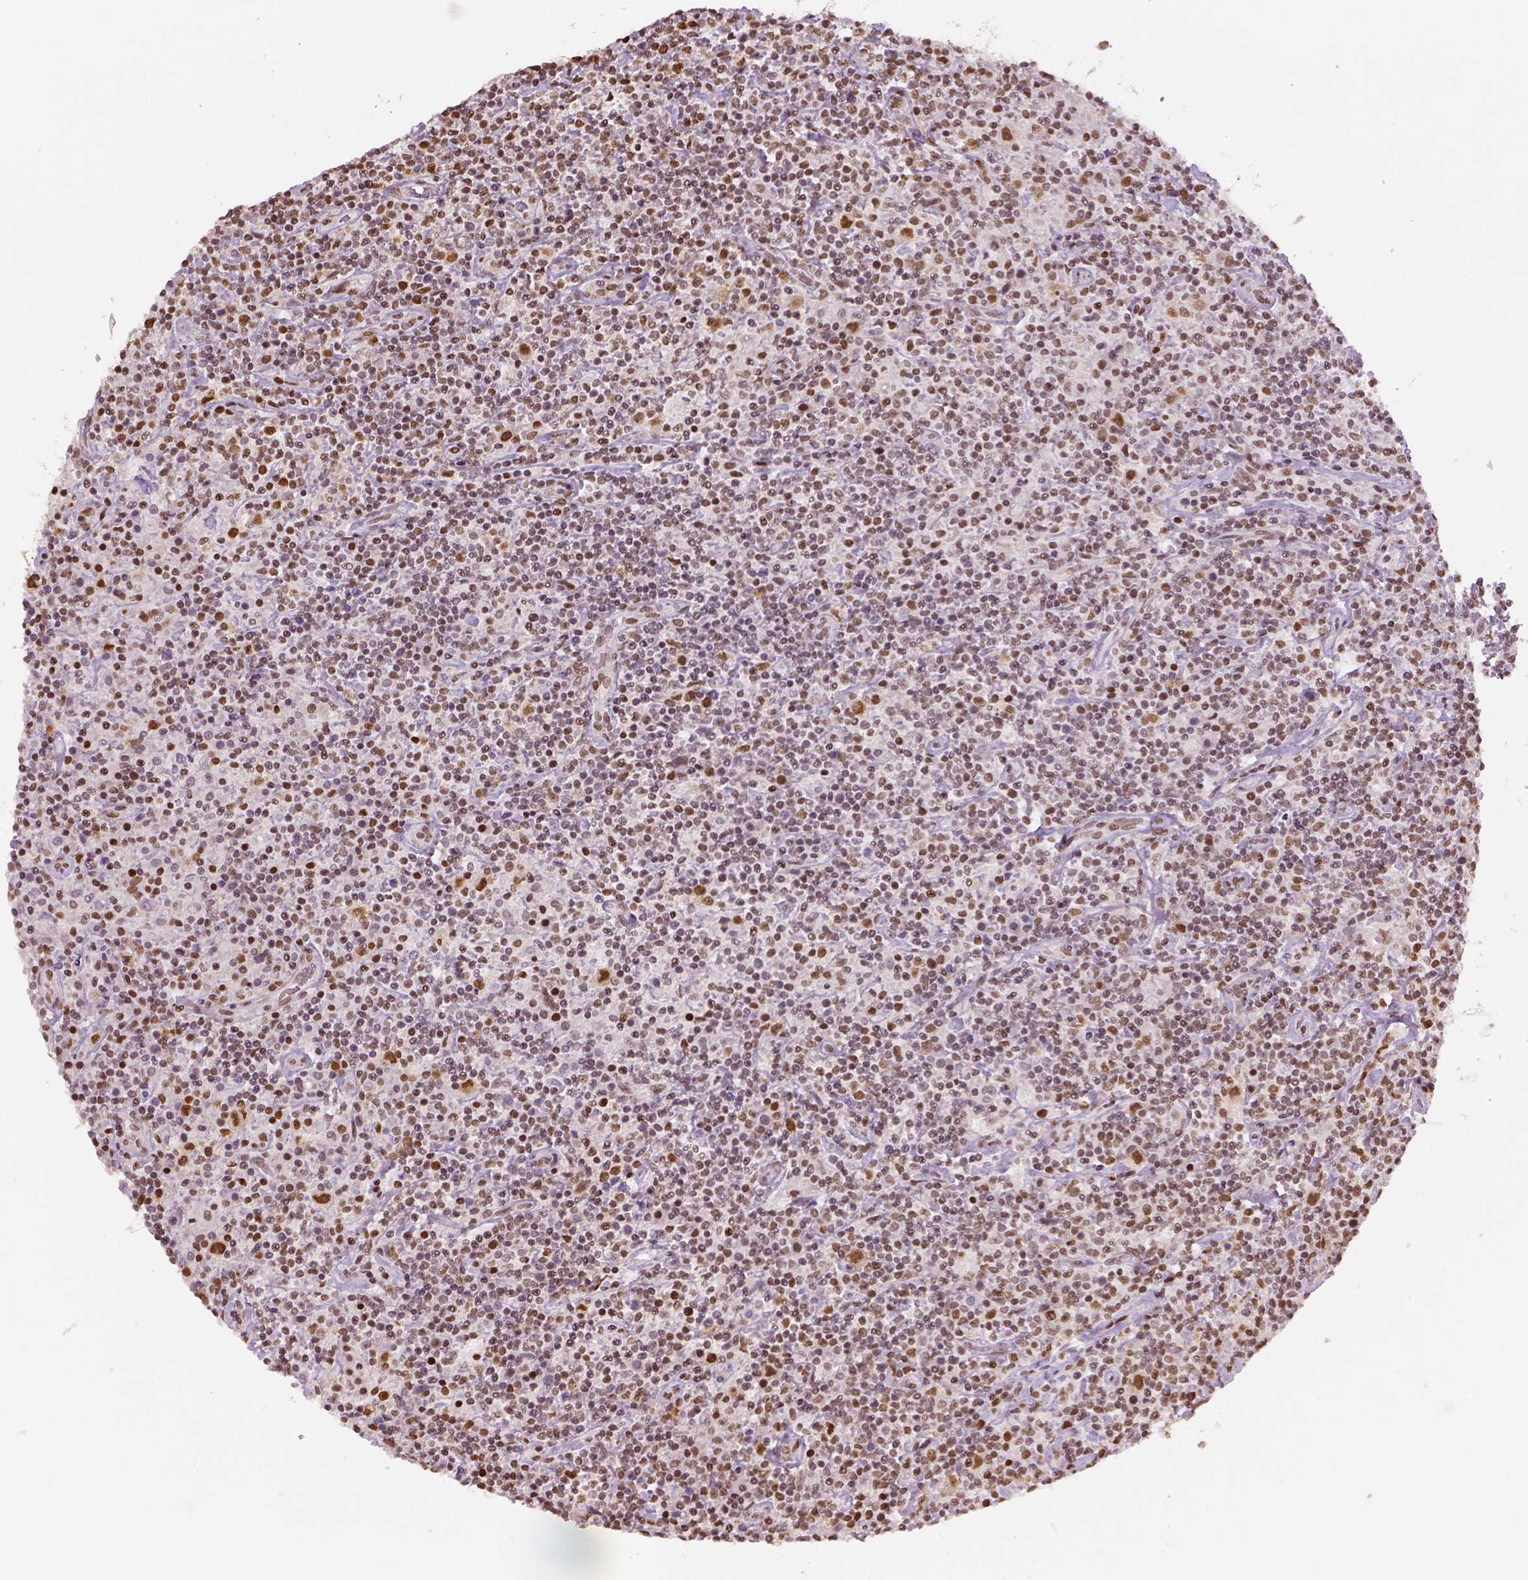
{"staining": {"intensity": "strong", "quantity": ">75%", "location": "nuclear"}, "tissue": "lymphoma", "cell_type": "Tumor cells", "image_type": "cancer", "snomed": [{"axis": "morphology", "description": "Hodgkin's disease, NOS"}, {"axis": "topography", "description": "Lymph node"}], "caption": "Immunohistochemistry (IHC) staining of lymphoma, which shows high levels of strong nuclear positivity in approximately >75% of tumor cells indicating strong nuclear protein expression. The staining was performed using DAB (3,3'-diaminobenzidine) (brown) for protein detection and nuclei were counterstained in hematoxylin (blue).", "gene": "FANCE", "patient": {"sex": "male", "age": 70}}